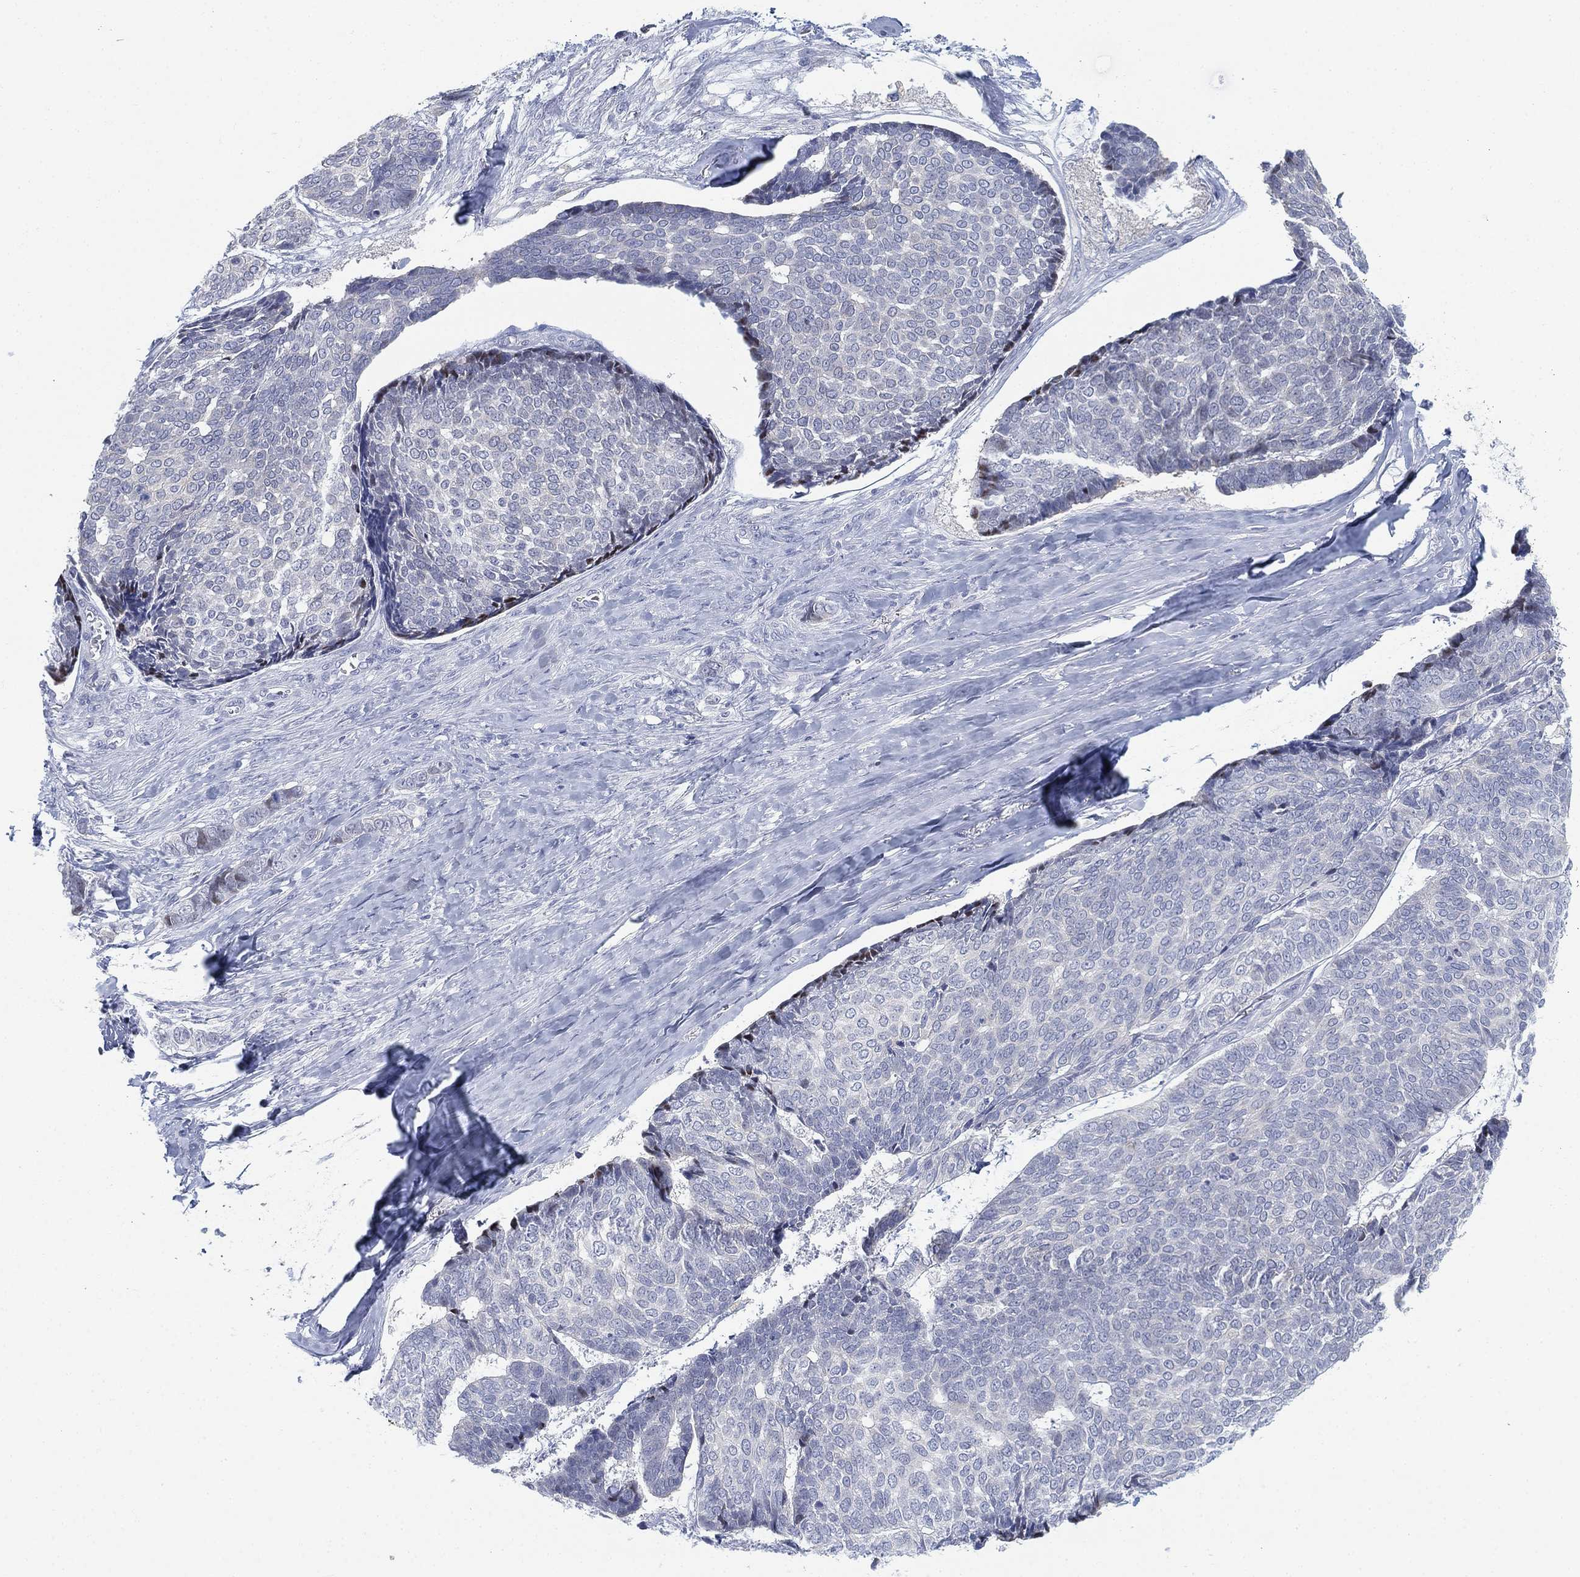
{"staining": {"intensity": "negative", "quantity": "none", "location": "none"}, "tissue": "skin cancer", "cell_type": "Tumor cells", "image_type": "cancer", "snomed": [{"axis": "morphology", "description": "Basal cell carcinoma"}, {"axis": "topography", "description": "Skin"}], "caption": "An immunohistochemistry micrograph of basal cell carcinoma (skin) is shown. There is no staining in tumor cells of basal cell carcinoma (skin).", "gene": "GCNA", "patient": {"sex": "male", "age": 86}}